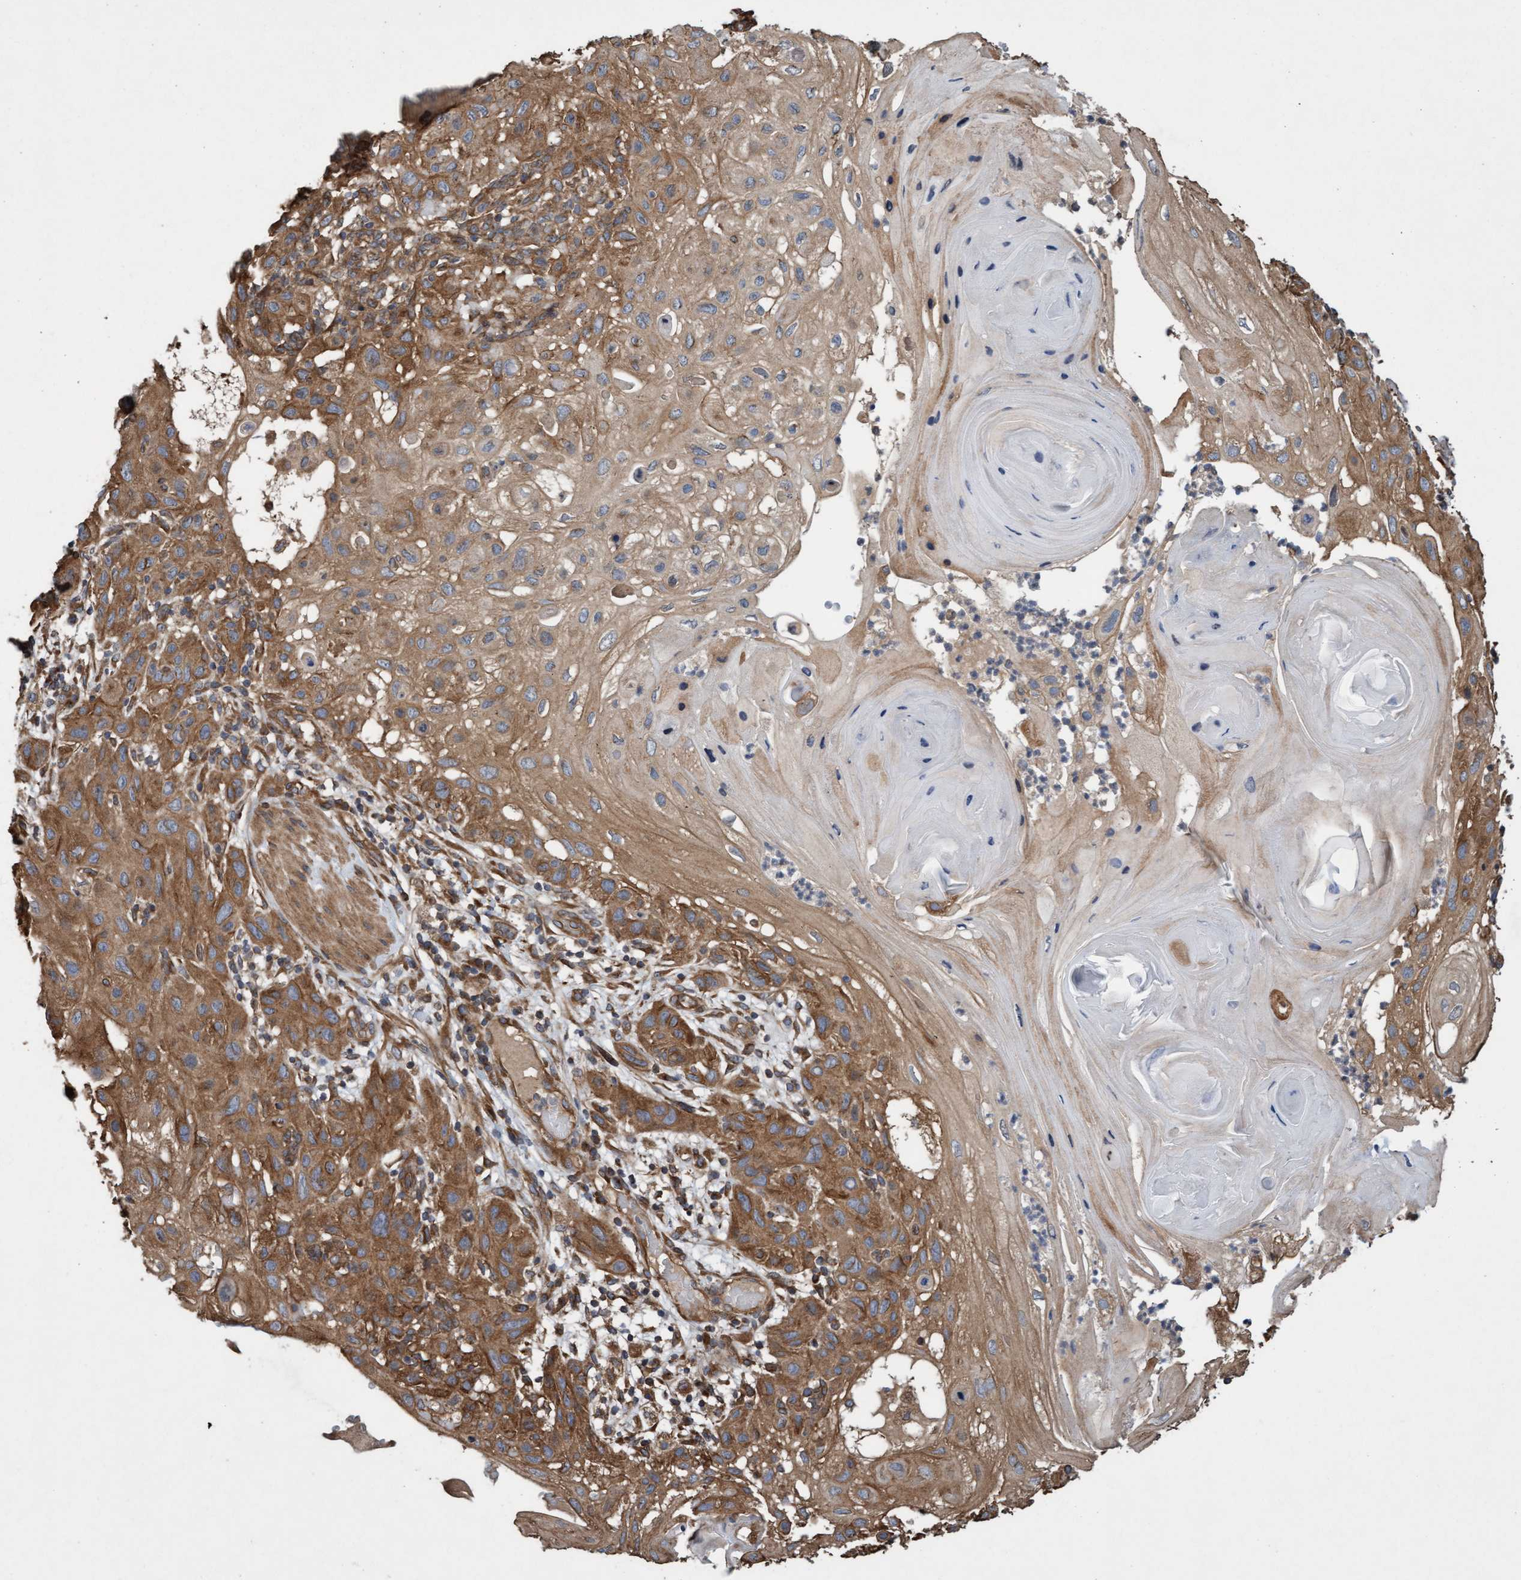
{"staining": {"intensity": "moderate", "quantity": ">75%", "location": "cytoplasmic/membranous"}, "tissue": "skin cancer", "cell_type": "Tumor cells", "image_type": "cancer", "snomed": [{"axis": "morphology", "description": "Squamous cell carcinoma, NOS"}, {"axis": "topography", "description": "Skin"}], "caption": "Tumor cells show moderate cytoplasmic/membranous expression in about >75% of cells in squamous cell carcinoma (skin).", "gene": "CDC42EP4", "patient": {"sex": "female", "age": 96}}